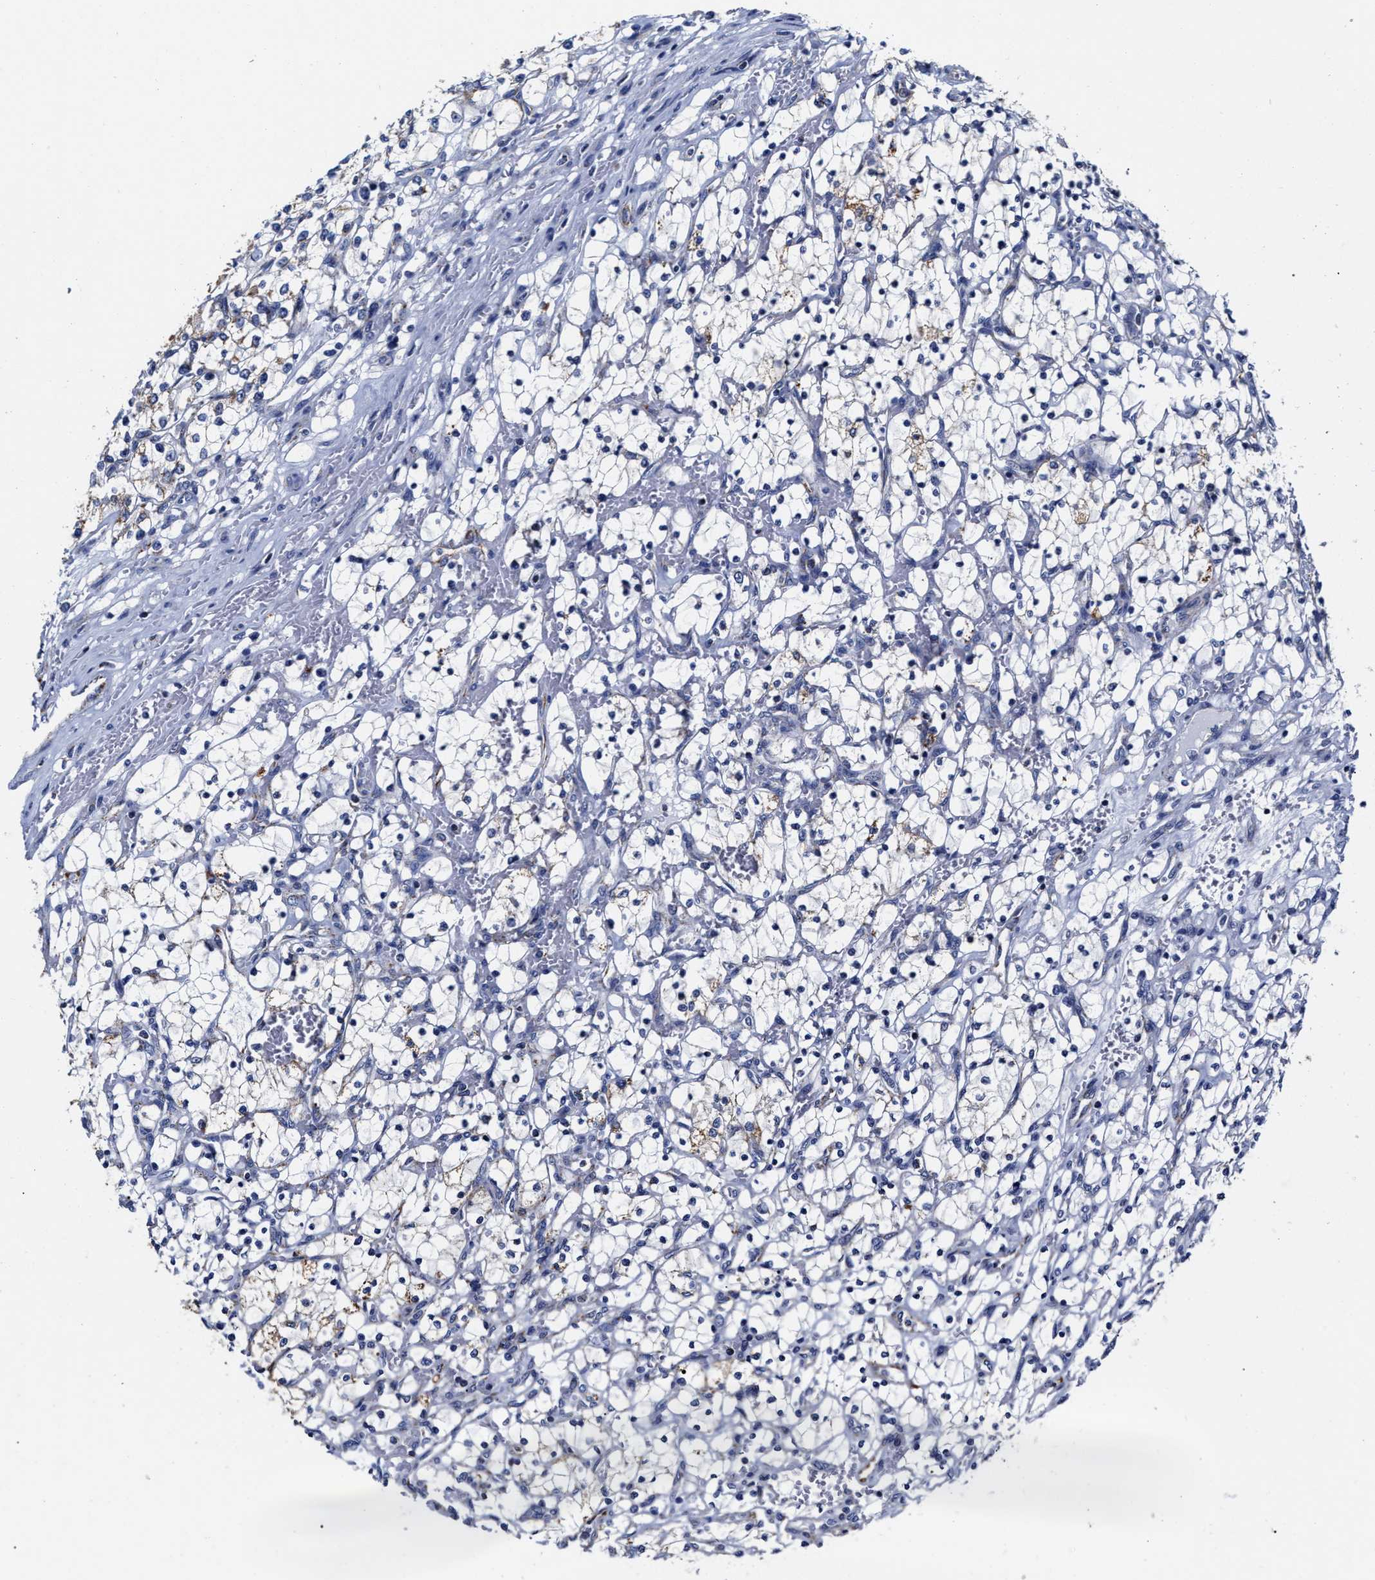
{"staining": {"intensity": "negative", "quantity": "none", "location": "none"}, "tissue": "renal cancer", "cell_type": "Tumor cells", "image_type": "cancer", "snomed": [{"axis": "morphology", "description": "Adenocarcinoma, NOS"}, {"axis": "topography", "description": "Kidney"}], "caption": "Protein analysis of renal adenocarcinoma exhibits no significant staining in tumor cells.", "gene": "HINT2", "patient": {"sex": "female", "age": 69}}